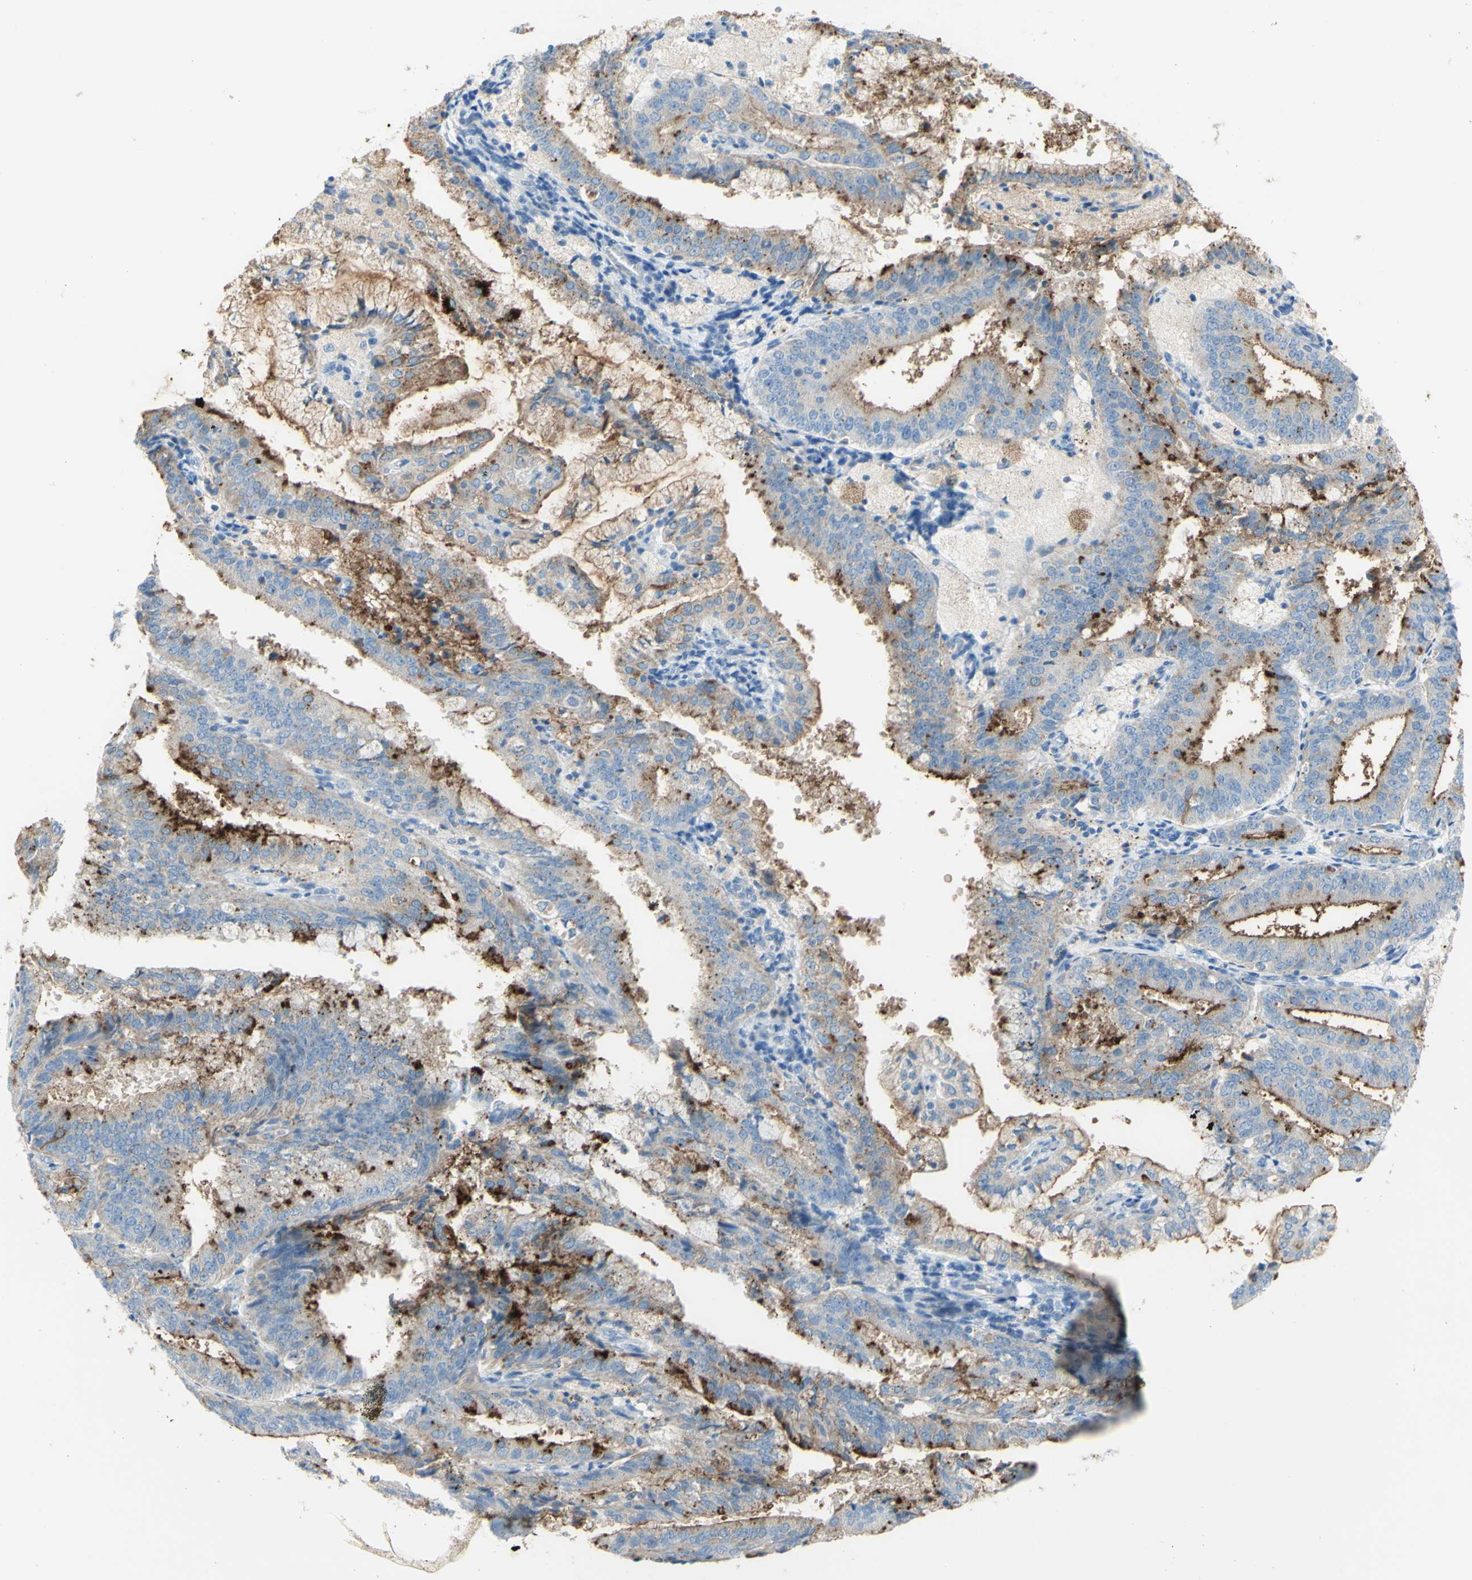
{"staining": {"intensity": "moderate", "quantity": "25%-75%", "location": "cytoplasmic/membranous"}, "tissue": "endometrial cancer", "cell_type": "Tumor cells", "image_type": "cancer", "snomed": [{"axis": "morphology", "description": "Adenocarcinoma, NOS"}, {"axis": "topography", "description": "Endometrium"}], "caption": "DAB immunohistochemical staining of endometrial cancer demonstrates moderate cytoplasmic/membranous protein expression in approximately 25%-75% of tumor cells.", "gene": "TSPAN1", "patient": {"sex": "female", "age": 63}}